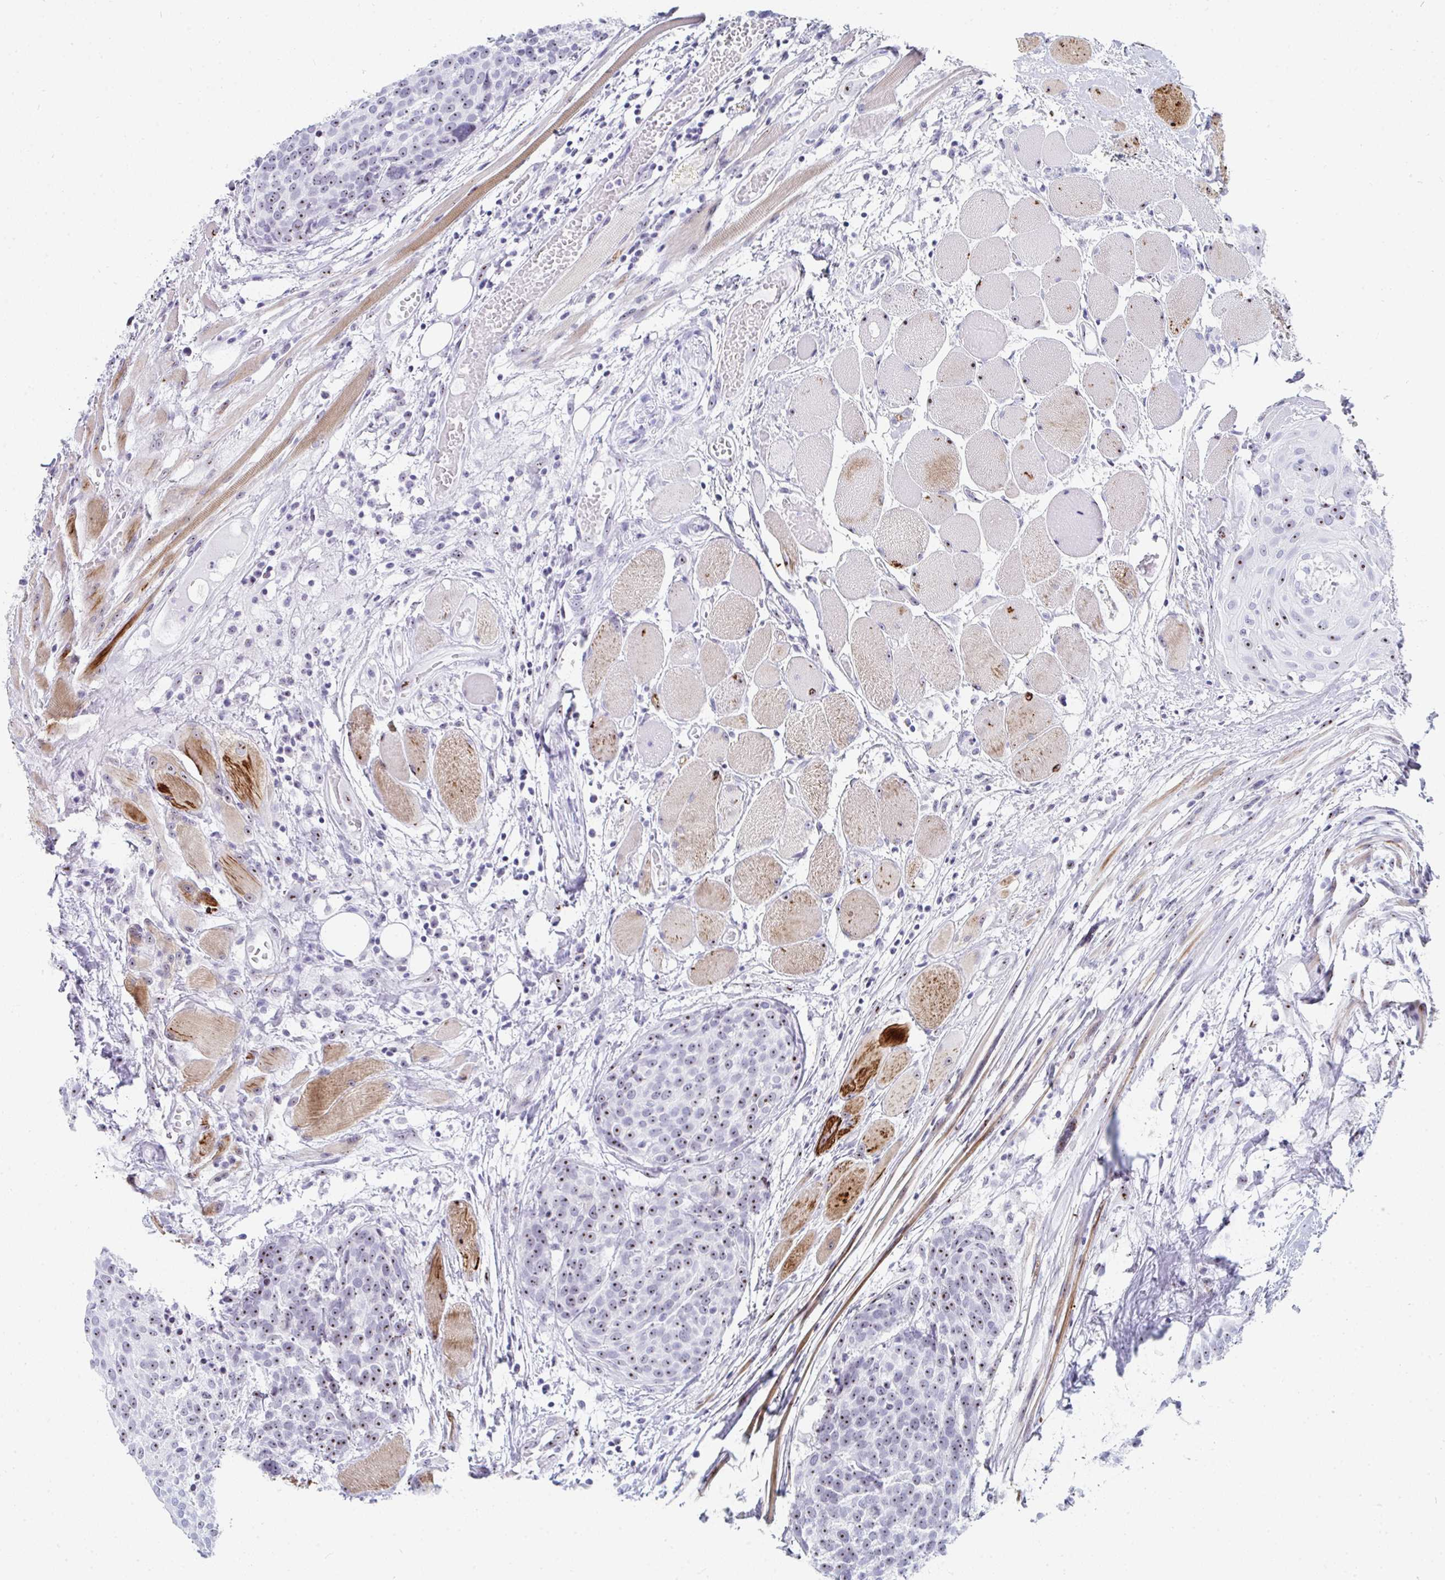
{"staining": {"intensity": "moderate", "quantity": ">75%", "location": "nuclear"}, "tissue": "head and neck cancer", "cell_type": "Tumor cells", "image_type": "cancer", "snomed": [{"axis": "morphology", "description": "Squamous cell carcinoma, NOS"}, {"axis": "topography", "description": "Oral tissue"}, {"axis": "topography", "description": "Head-Neck"}], "caption": "Immunohistochemical staining of squamous cell carcinoma (head and neck) exhibits medium levels of moderate nuclear protein positivity in about >75% of tumor cells.", "gene": "NOP10", "patient": {"sex": "male", "age": 64}}